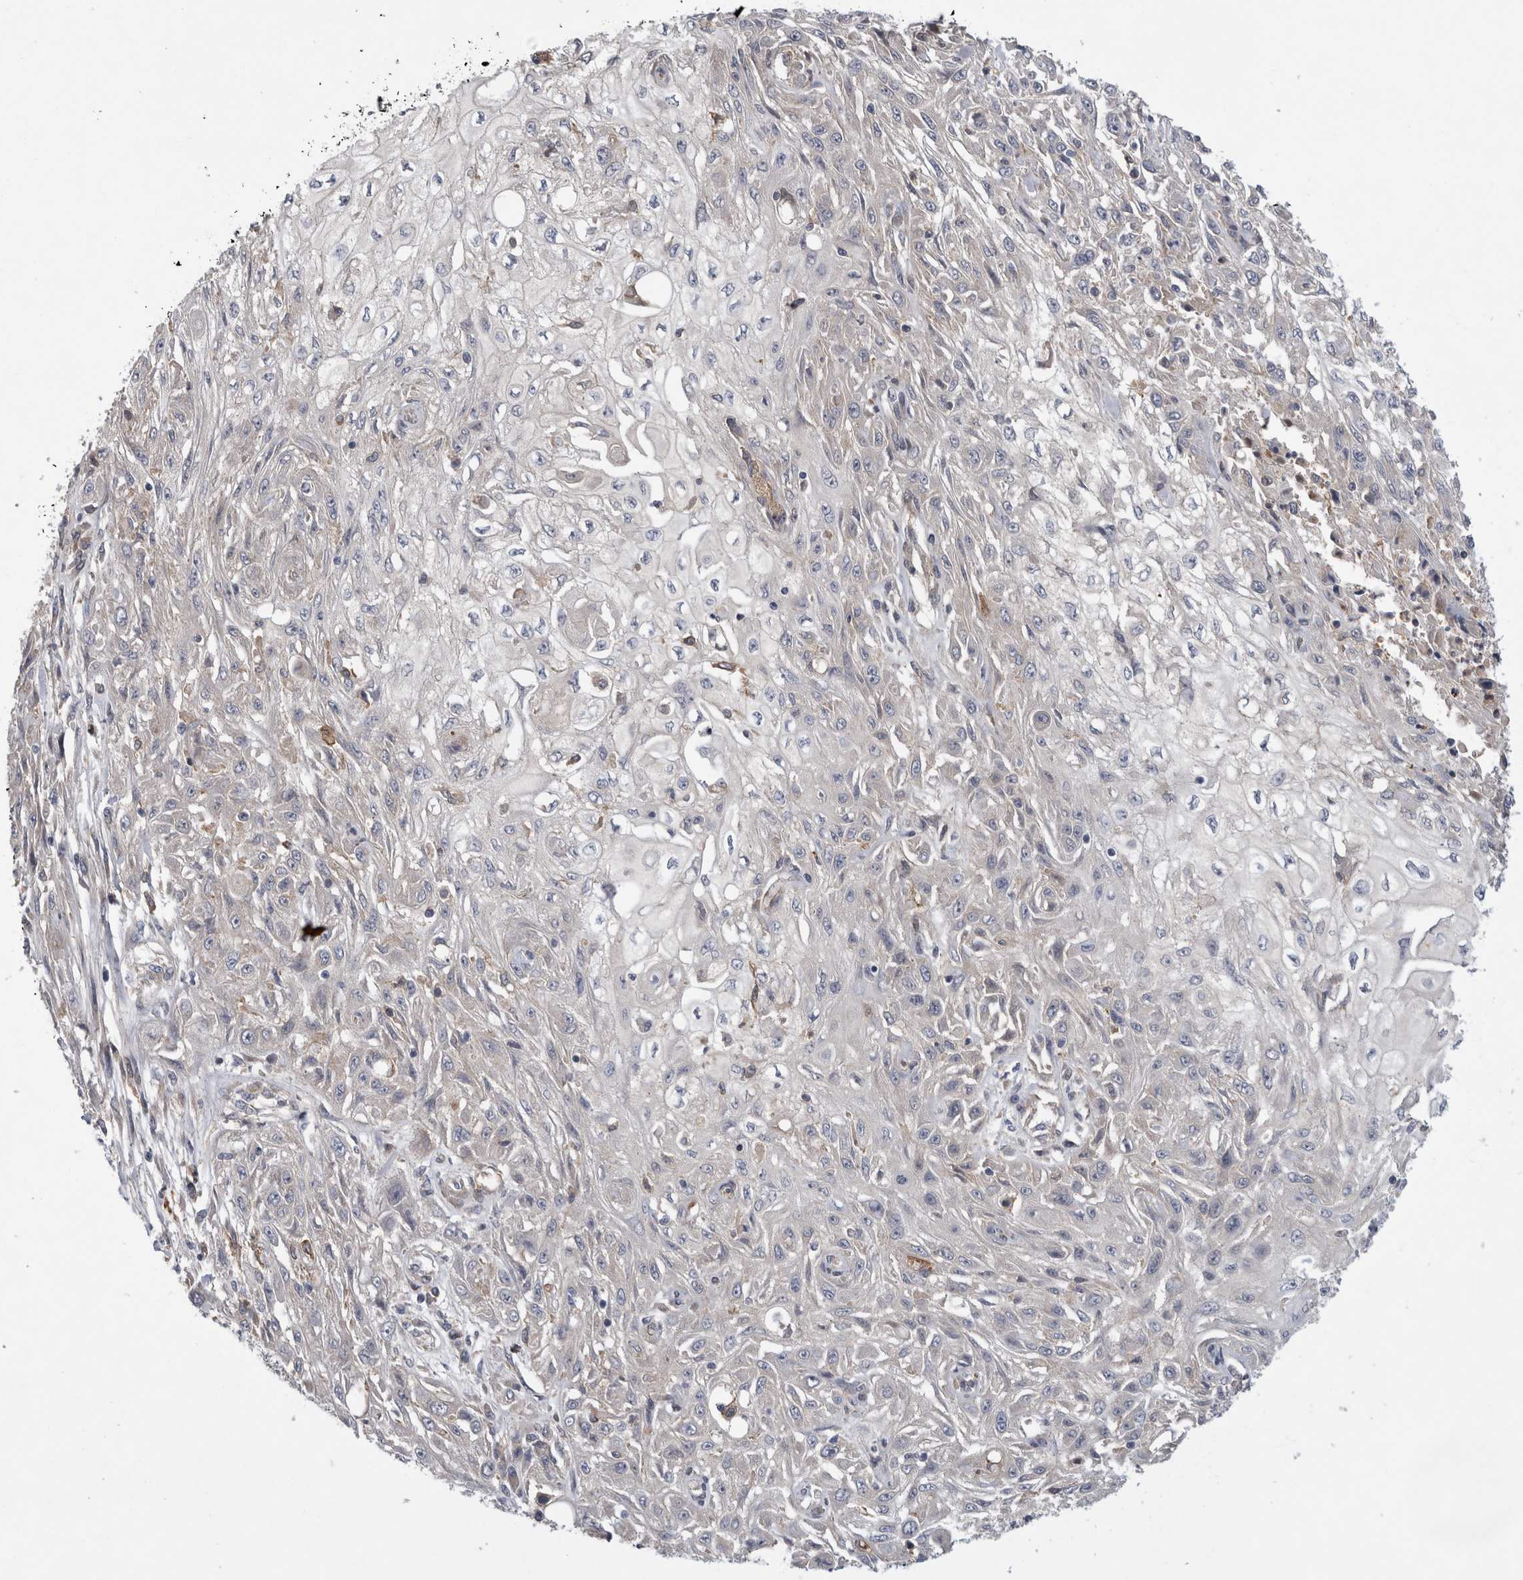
{"staining": {"intensity": "negative", "quantity": "none", "location": "none"}, "tissue": "skin cancer", "cell_type": "Tumor cells", "image_type": "cancer", "snomed": [{"axis": "morphology", "description": "Squamous cell carcinoma, NOS"}, {"axis": "morphology", "description": "Squamous cell carcinoma, metastatic, NOS"}, {"axis": "topography", "description": "Skin"}, {"axis": "topography", "description": "Lymph node"}], "caption": "A photomicrograph of human squamous cell carcinoma (skin) is negative for staining in tumor cells. (Stains: DAB (3,3'-diaminobenzidine) immunohistochemistry with hematoxylin counter stain, Microscopy: brightfield microscopy at high magnification).", "gene": "ANKFY1", "patient": {"sex": "male", "age": 75}}